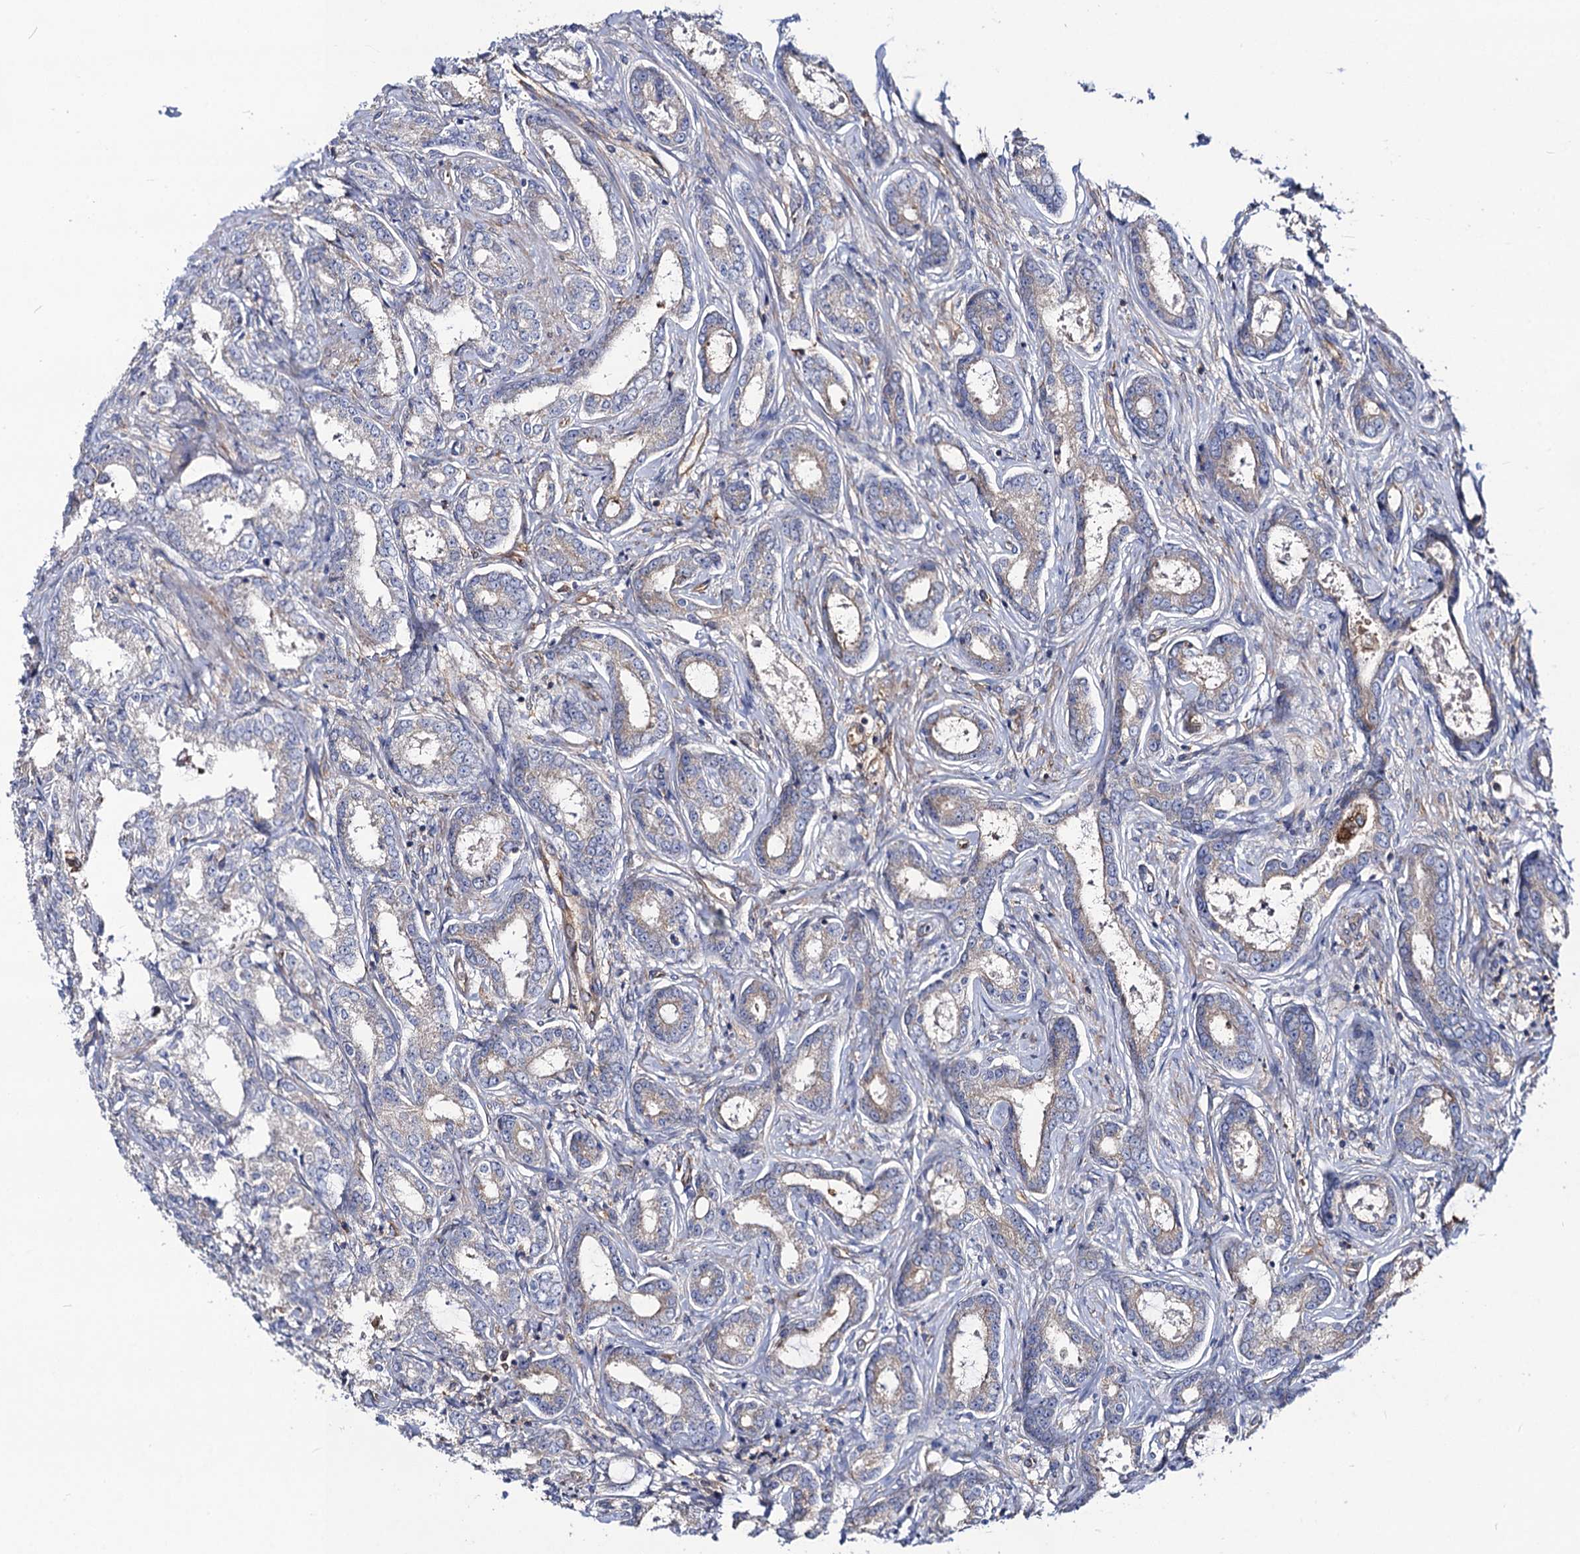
{"staining": {"intensity": "negative", "quantity": "none", "location": "none"}, "tissue": "prostate cancer", "cell_type": "Tumor cells", "image_type": "cancer", "snomed": [{"axis": "morphology", "description": "Adenocarcinoma, Low grade"}, {"axis": "topography", "description": "Prostate"}], "caption": "There is no significant expression in tumor cells of prostate cancer.", "gene": "DYDC1", "patient": {"sex": "male", "age": 68}}